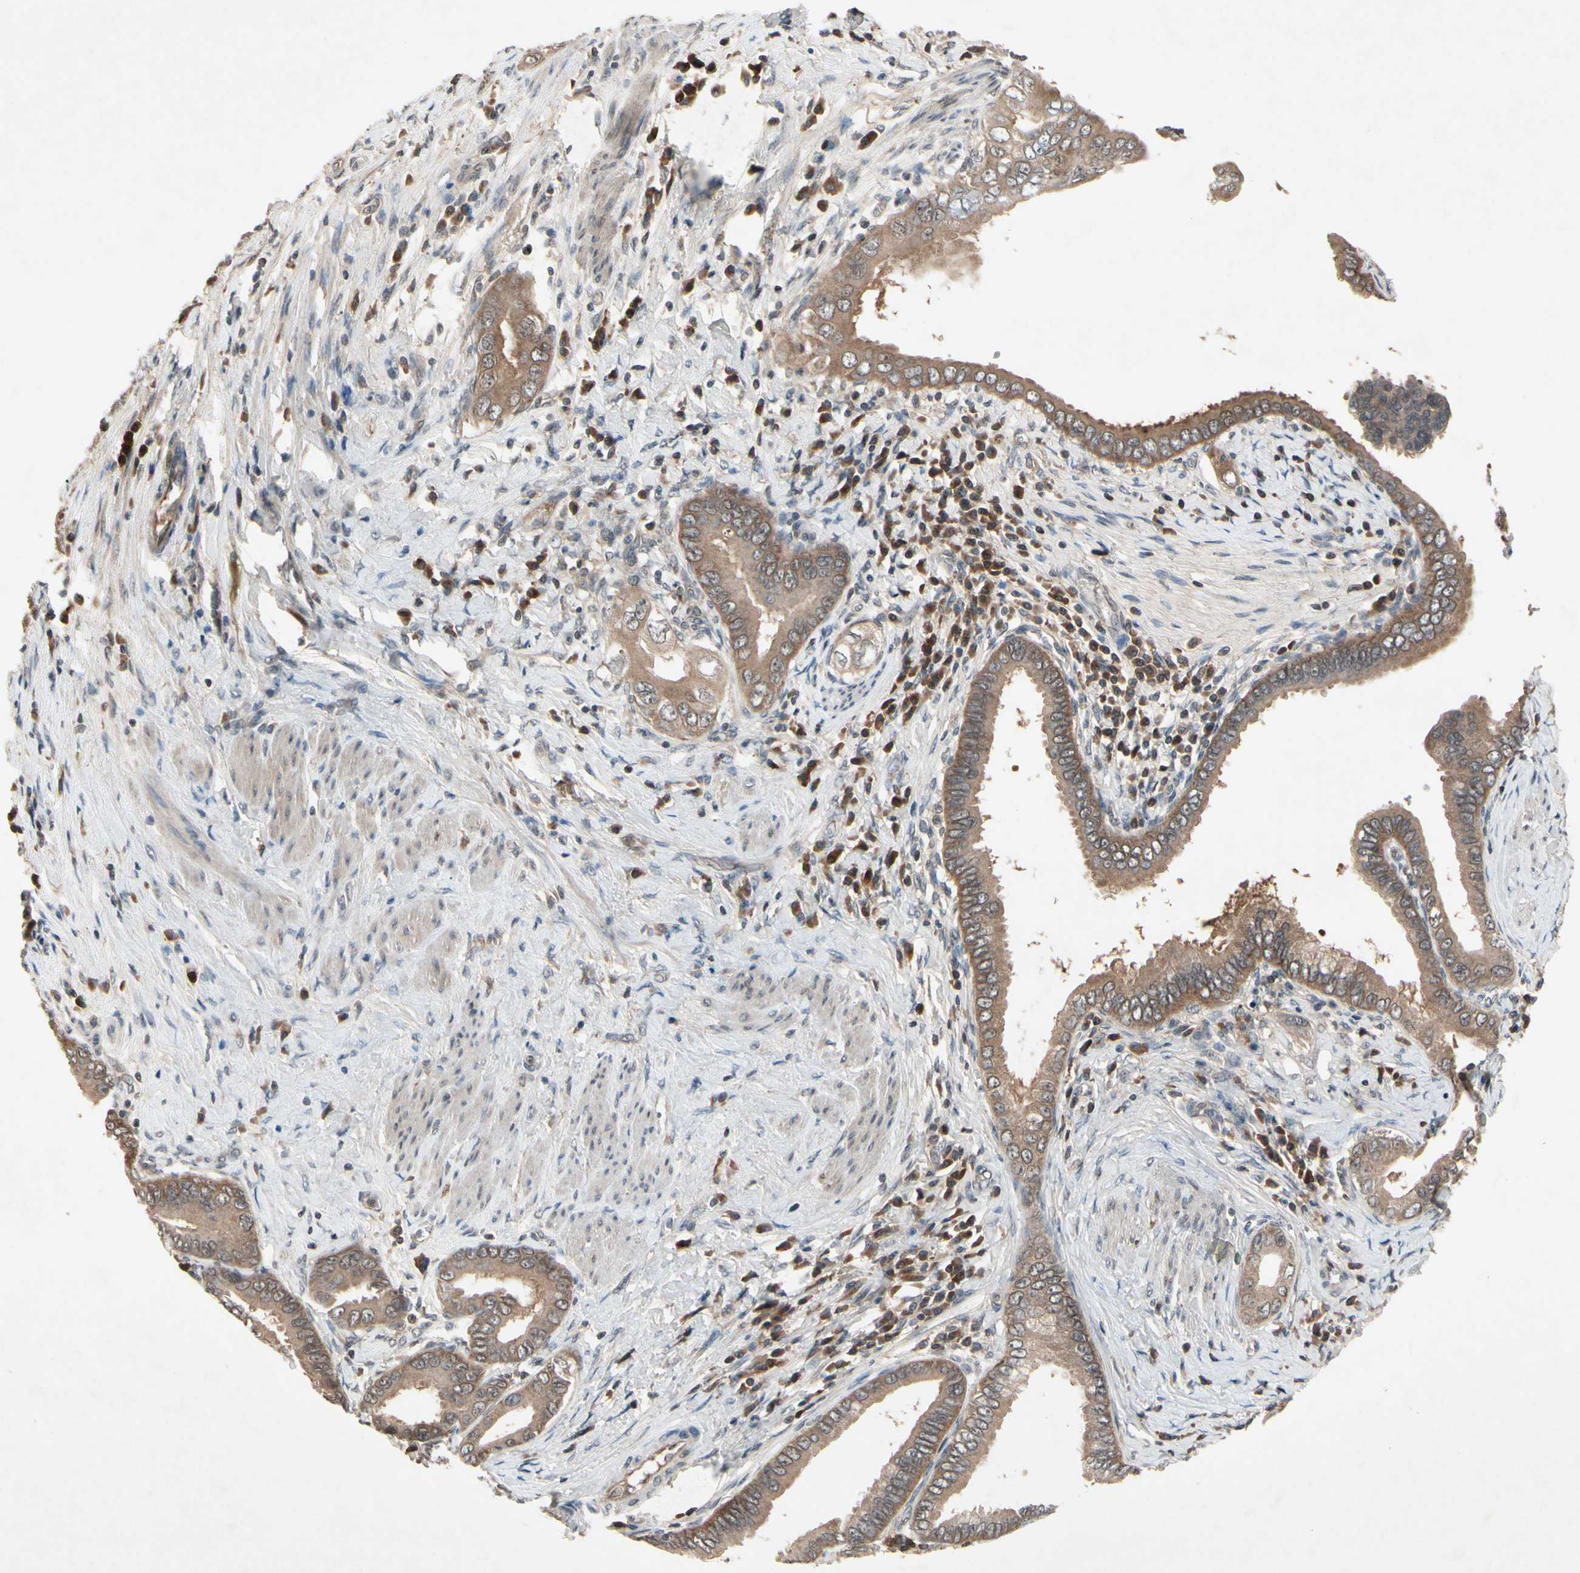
{"staining": {"intensity": "moderate", "quantity": ">75%", "location": "cytoplasmic/membranous"}, "tissue": "pancreatic cancer", "cell_type": "Tumor cells", "image_type": "cancer", "snomed": [{"axis": "morphology", "description": "Normal tissue, NOS"}, {"axis": "topography", "description": "Lymph node"}], "caption": "Brown immunohistochemical staining in pancreatic cancer reveals moderate cytoplasmic/membranous expression in about >75% of tumor cells. Ihc stains the protein of interest in brown and the nuclei are stained blue.", "gene": "NSF", "patient": {"sex": "male", "age": 50}}